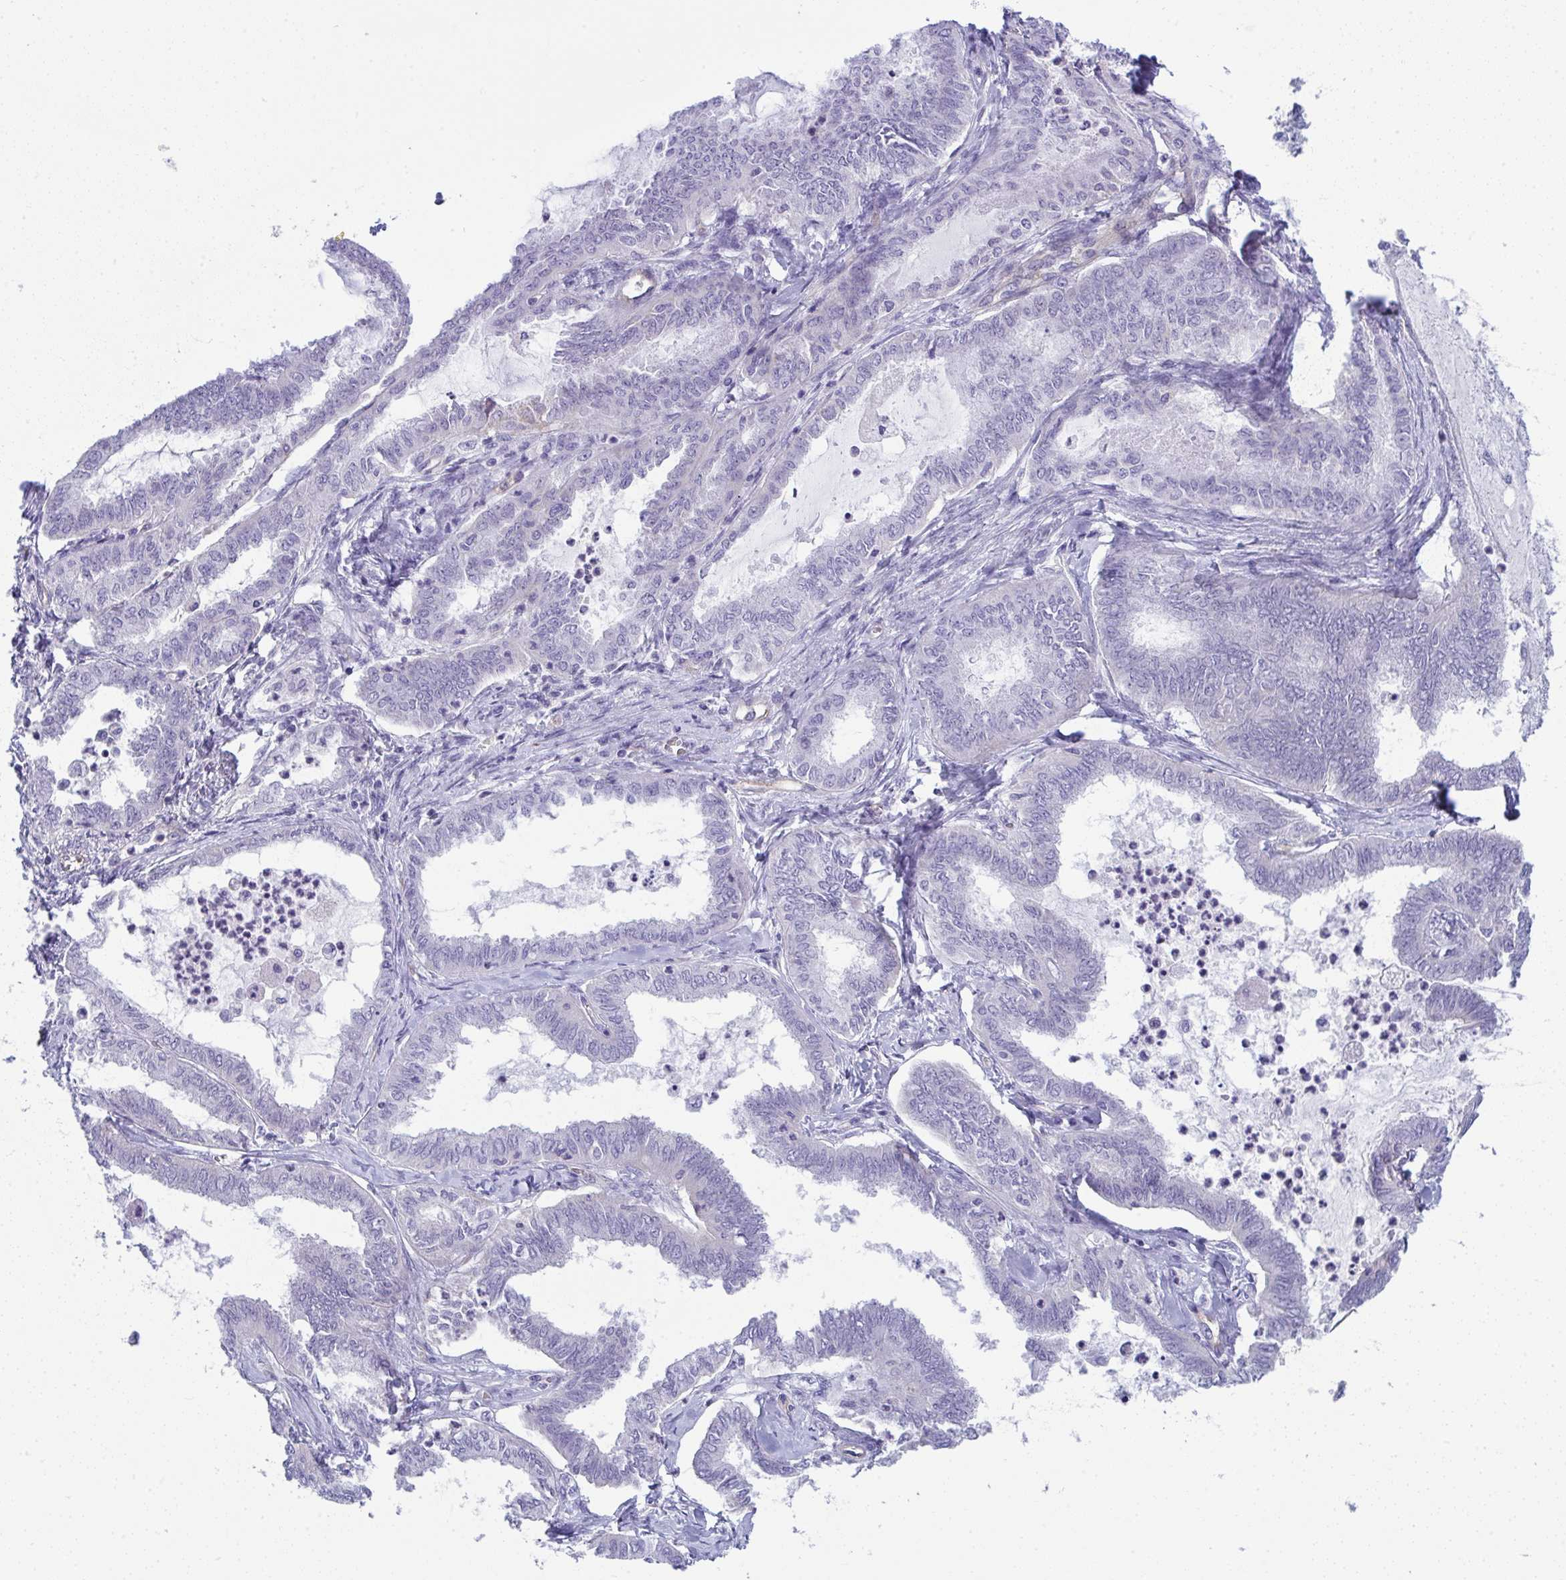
{"staining": {"intensity": "negative", "quantity": "none", "location": "none"}, "tissue": "ovarian cancer", "cell_type": "Tumor cells", "image_type": "cancer", "snomed": [{"axis": "morphology", "description": "Carcinoma, endometroid"}, {"axis": "topography", "description": "Ovary"}], "caption": "A high-resolution histopathology image shows immunohistochemistry staining of endometroid carcinoma (ovarian), which shows no significant positivity in tumor cells.", "gene": "MYL12A", "patient": {"sex": "female", "age": 70}}